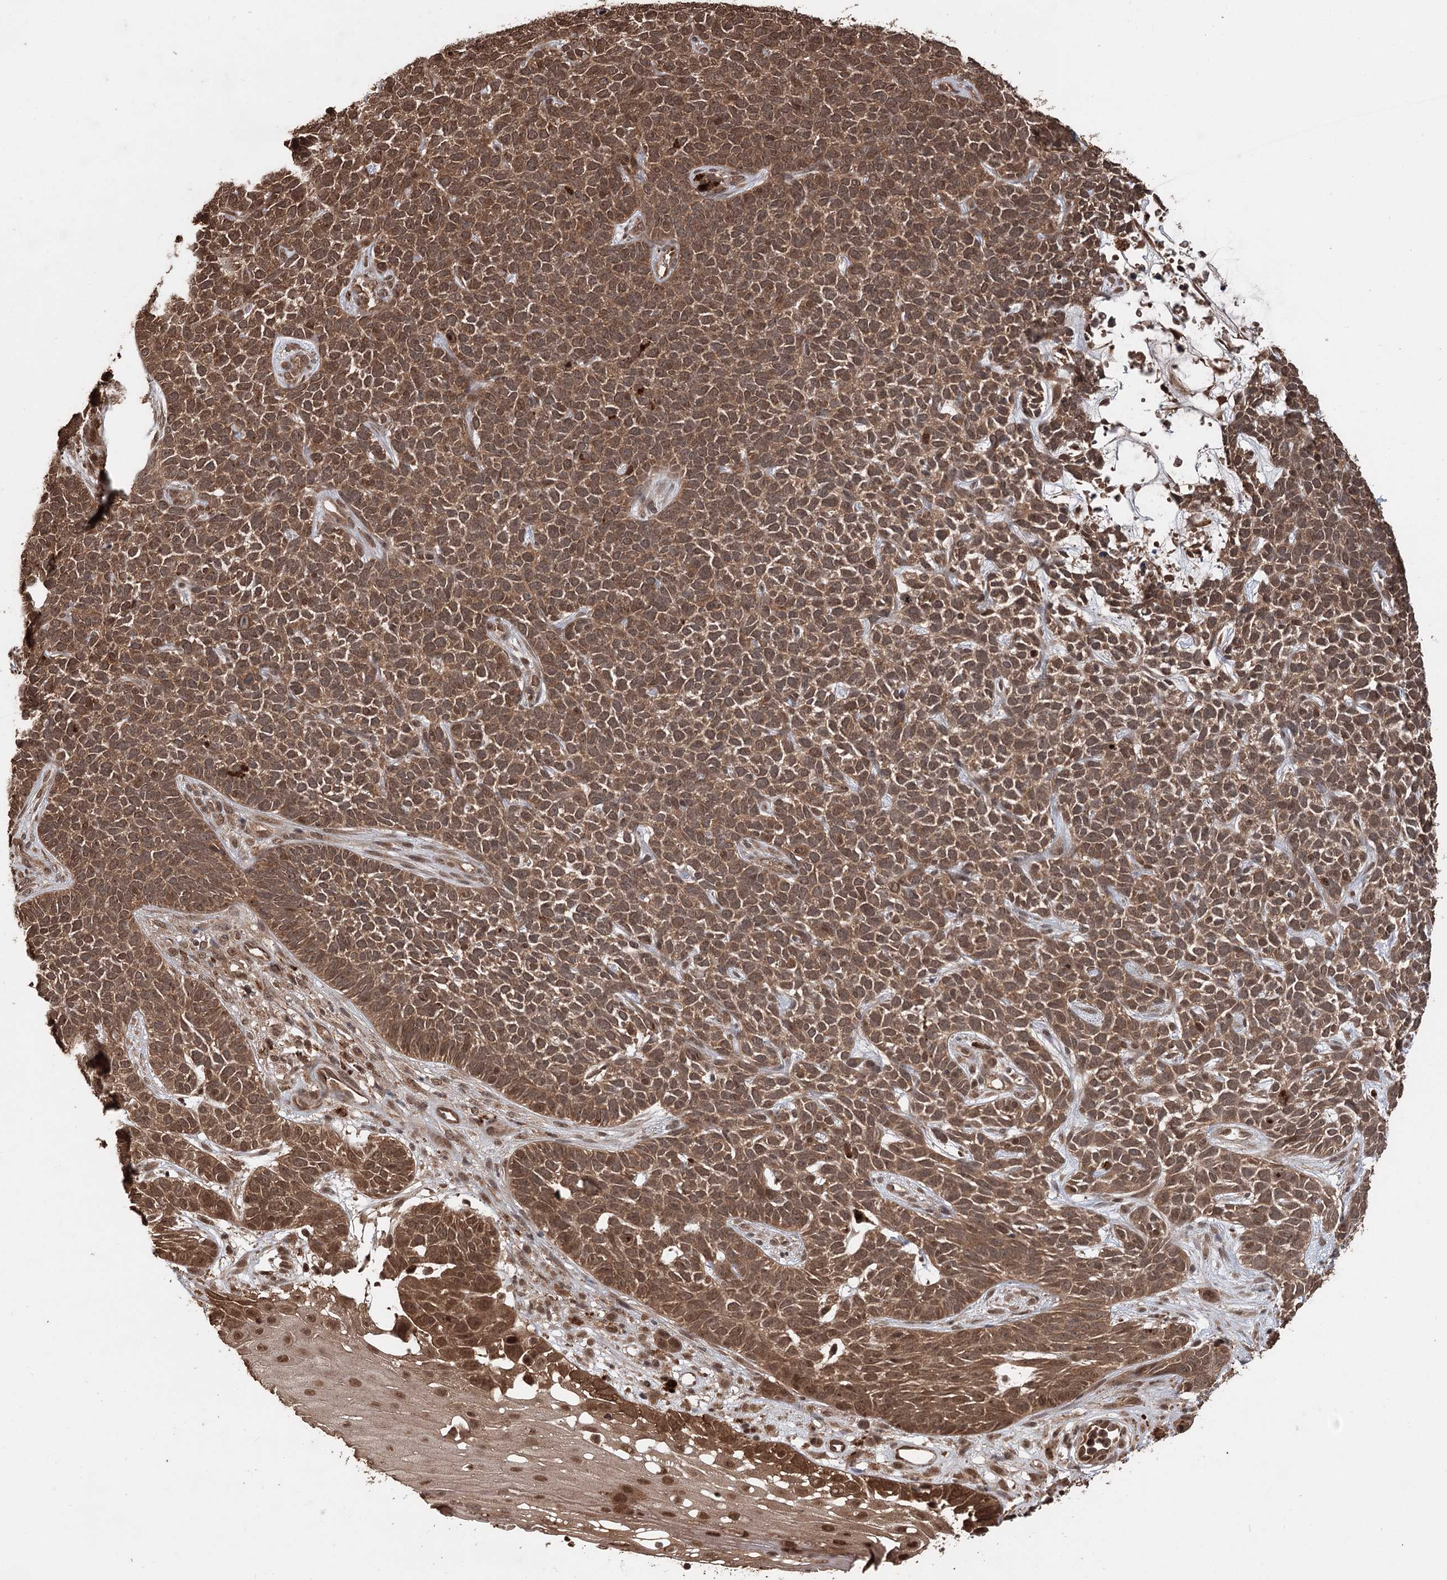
{"staining": {"intensity": "moderate", "quantity": ">75%", "location": "cytoplasmic/membranous,nuclear"}, "tissue": "skin cancer", "cell_type": "Tumor cells", "image_type": "cancer", "snomed": [{"axis": "morphology", "description": "Basal cell carcinoma"}, {"axis": "topography", "description": "Skin"}], "caption": "This micrograph demonstrates skin basal cell carcinoma stained with IHC to label a protein in brown. The cytoplasmic/membranous and nuclear of tumor cells show moderate positivity for the protein. Nuclei are counter-stained blue.", "gene": "N6AMT1", "patient": {"sex": "female", "age": 84}}